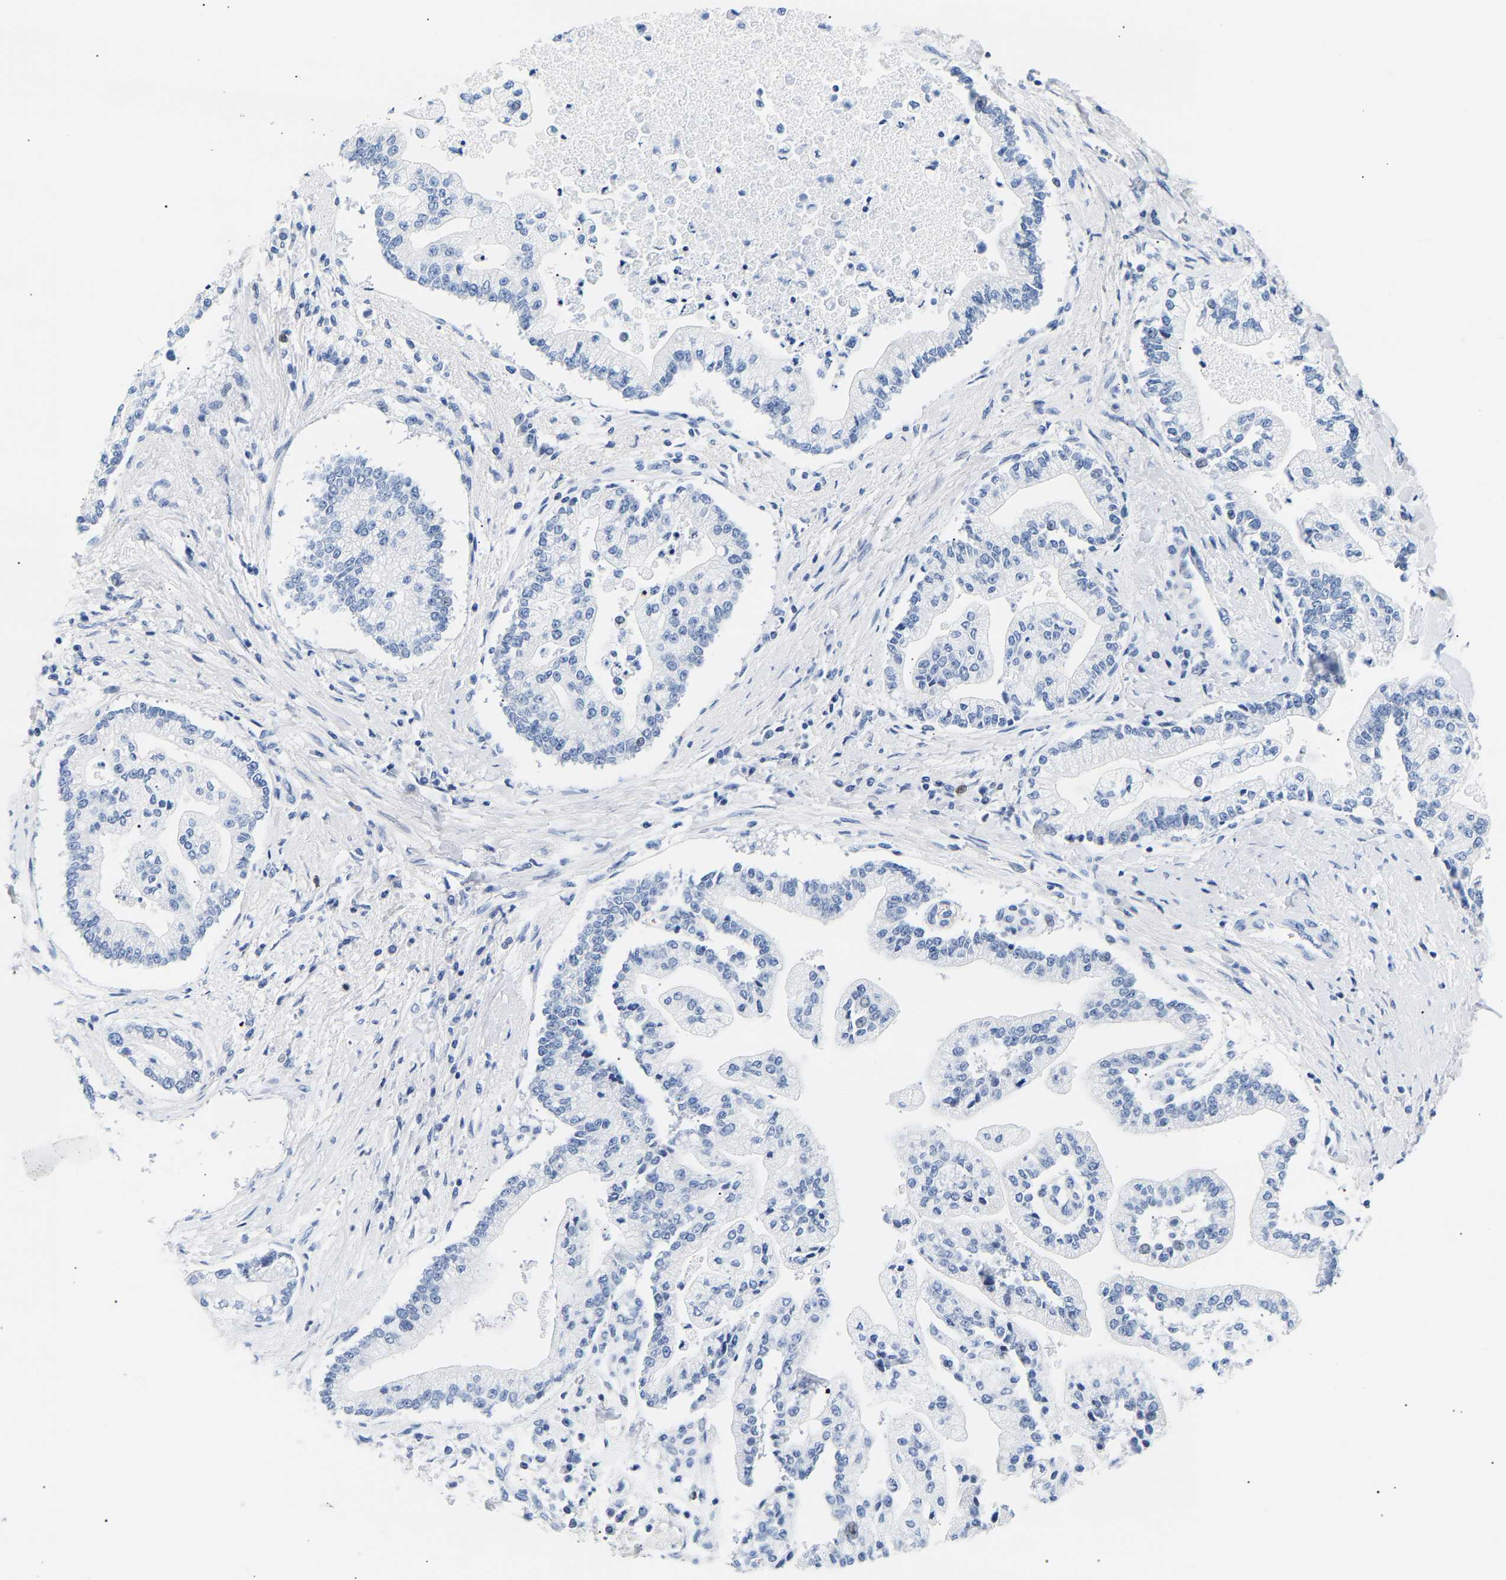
{"staining": {"intensity": "negative", "quantity": "none", "location": "none"}, "tissue": "liver cancer", "cell_type": "Tumor cells", "image_type": "cancer", "snomed": [{"axis": "morphology", "description": "Cholangiocarcinoma"}, {"axis": "topography", "description": "Liver"}], "caption": "Immunohistochemical staining of liver cholangiocarcinoma exhibits no significant staining in tumor cells.", "gene": "SPINK2", "patient": {"sex": "male", "age": 50}}